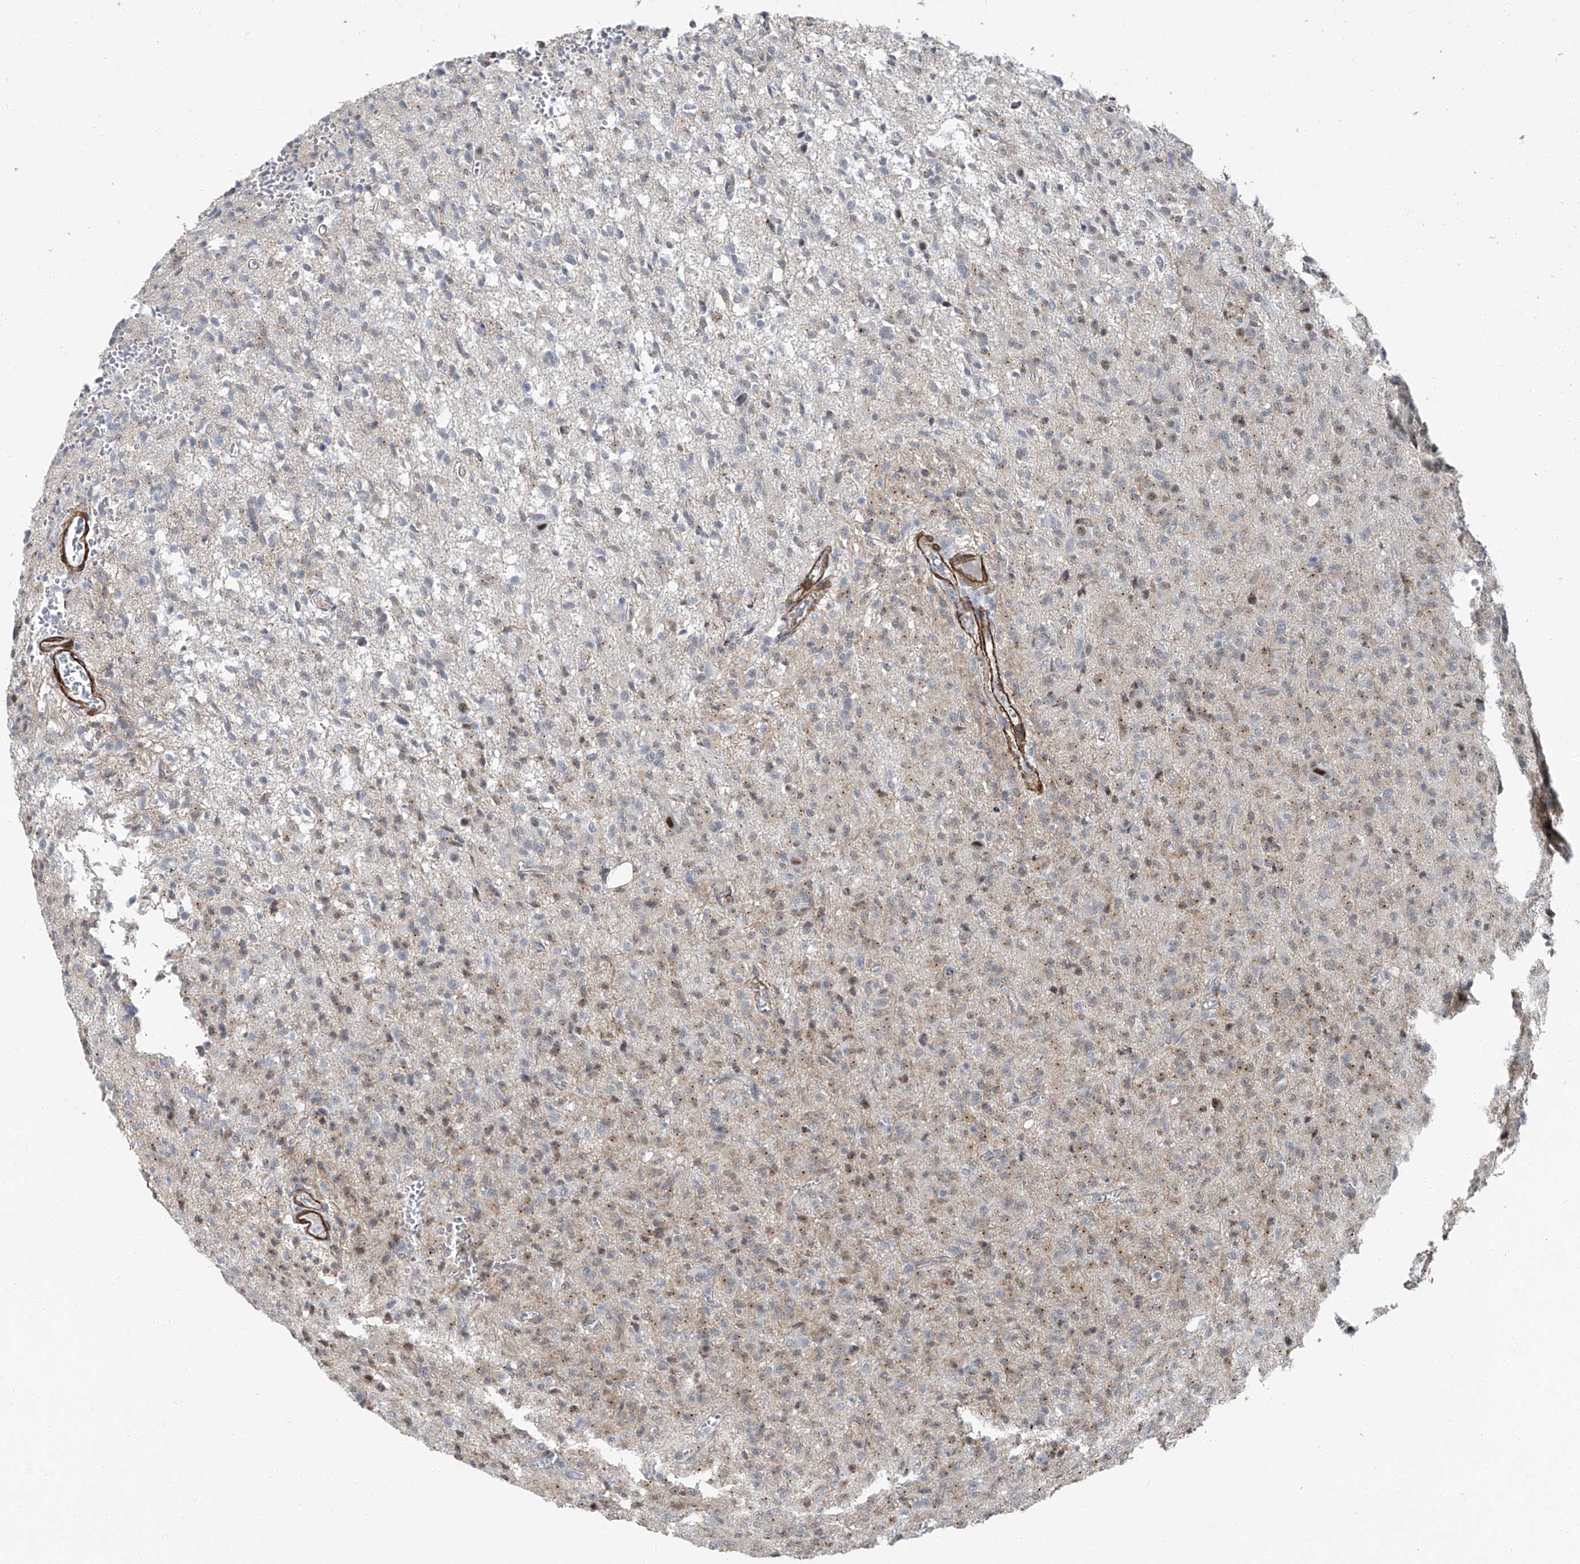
{"staining": {"intensity": "negative", "quantity": "none", "location": "none"}, "tissue": "glioma", "cell_type": "Tumor cells", "image_type": "cancer", "snomed": [{"axis": "morphology", "description": "Glioma, malignant, High grade"}, {"axis": "topography", "description": "Brain"}], "caption": "The image displays no significant staining in tumor cells of malignant glioma (high-grade). The staining was performed using DAB to visualize the protein expression in brown, while the nuclei were stained in blue with hematoxylin (Magnification: 20x).", "gene": "TXLNB", "patient": {"sex": "female", "age": 57}}